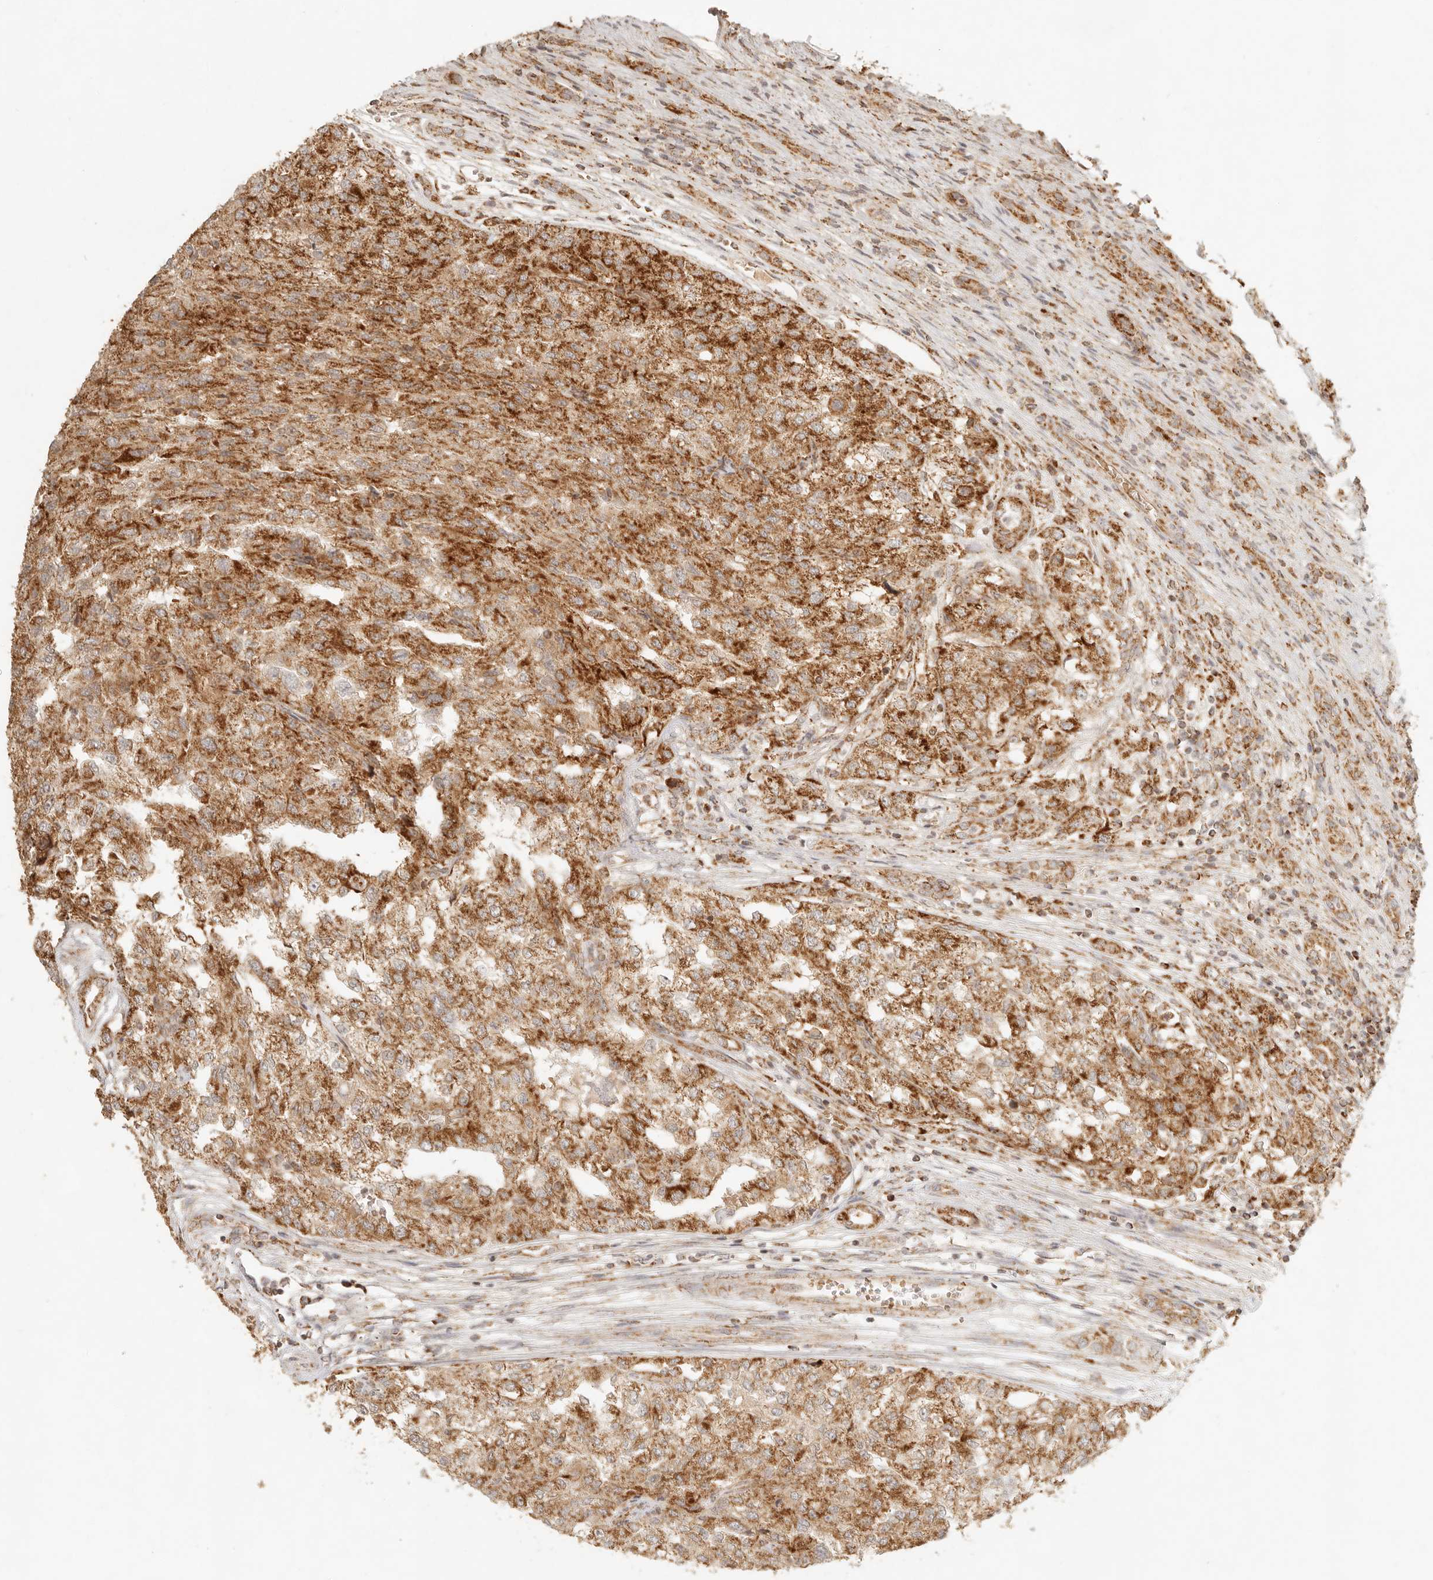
{"staining": {"intensity": "strong", "quantity": ">75%", "location": "cytoplasmic/membranous"}, "tissue": "renal cancer", "cell_type": "Tumor cells", "image_type": "cancer", "snomed": [{"axis": "morphology", "description": "Adenocarcinoma, NOS"}, {"axis": "topography", "description": "Kidney"}], "caption": "About >75% of tumor cells in human renal adenocarcinoma demonstrate strong cytoplasmic/membranous protein staining as visualized by brown immunohistochemical staining.", "gene": "MRPL55", "patient": {"sex": "female", "age": 54}}